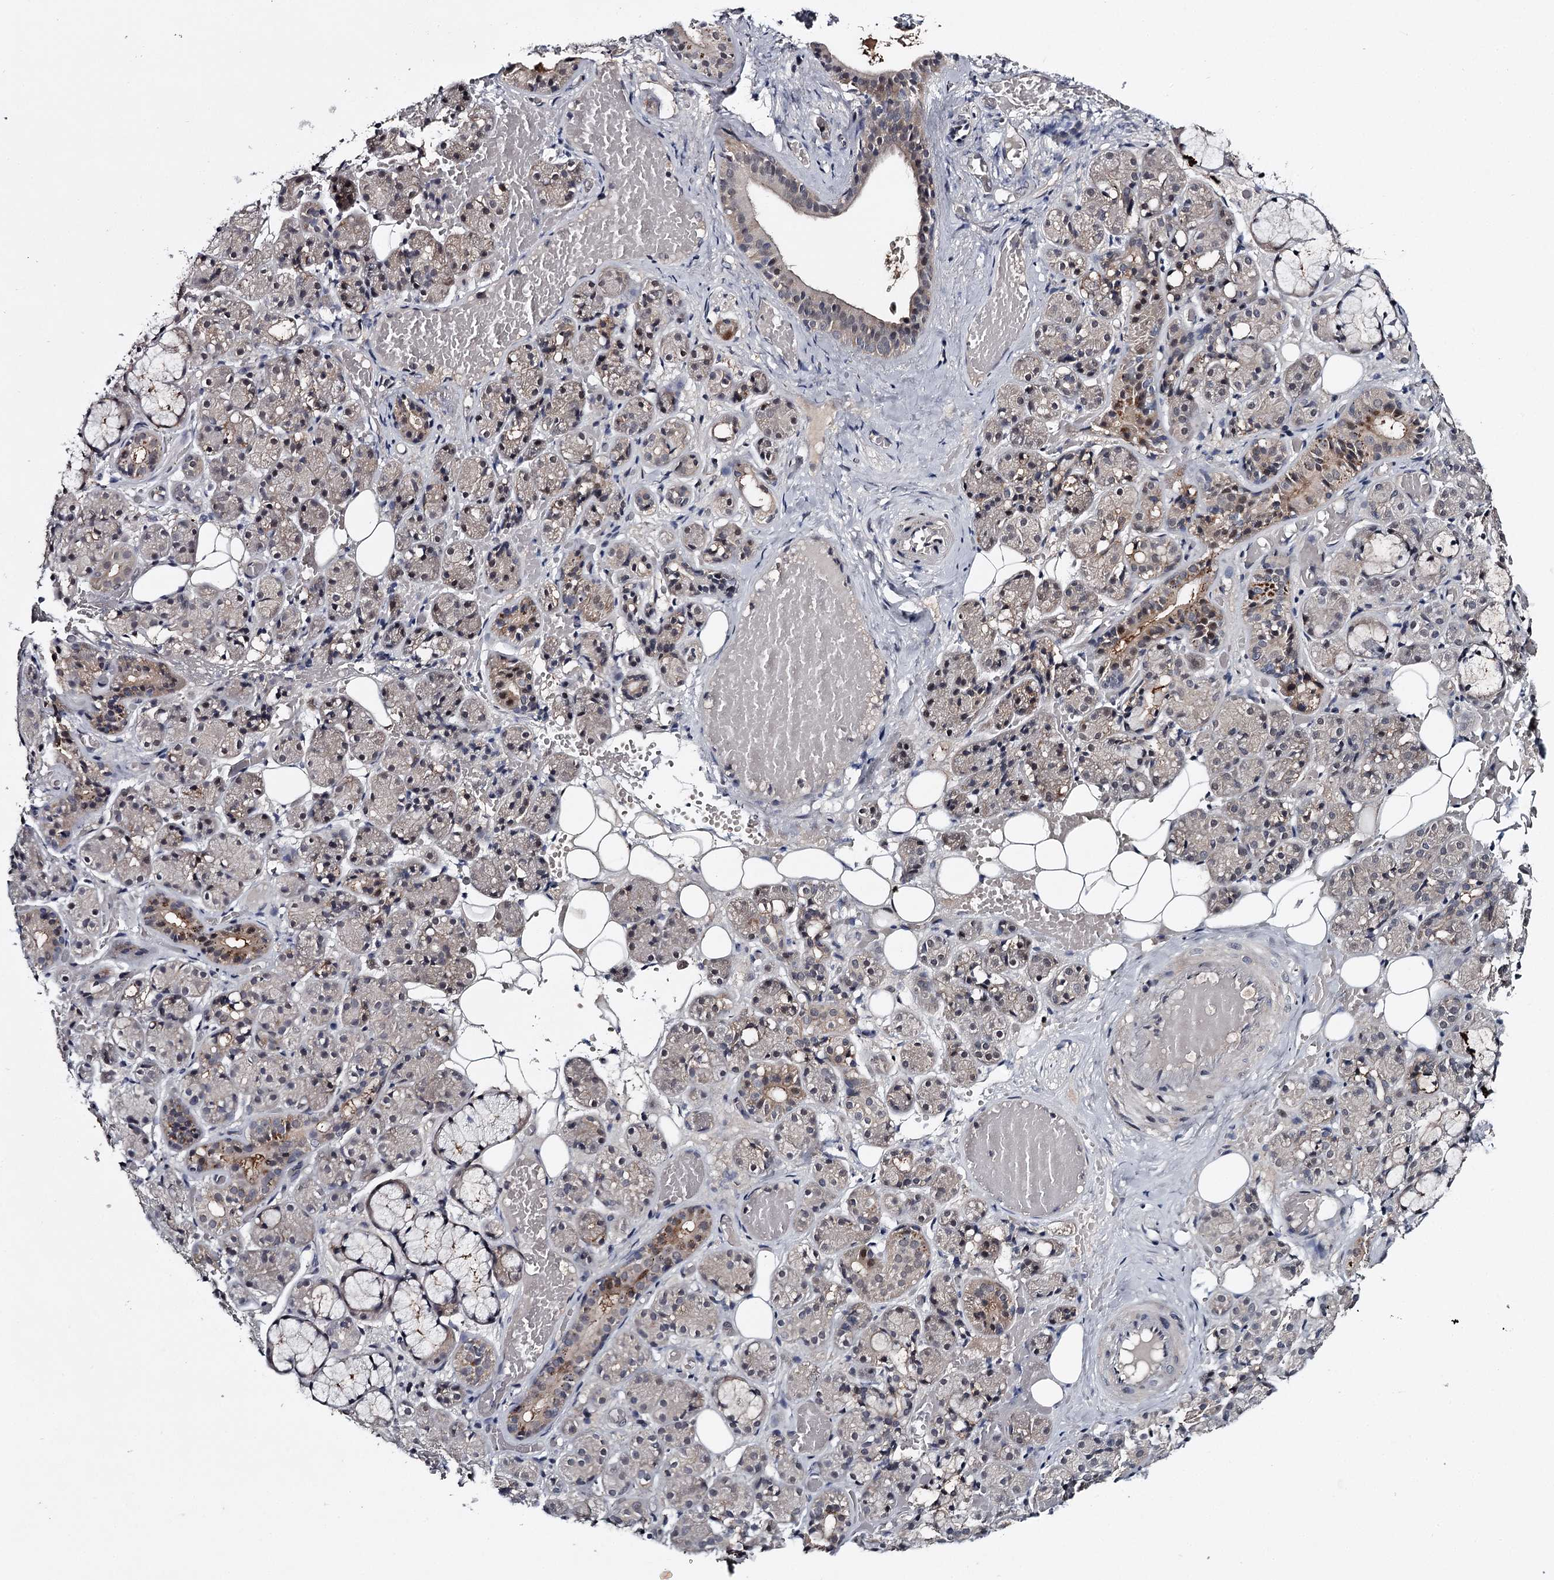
{"staining": {"intensity": "weak", "quantity": "<25%", "location": "cytoplasmic/membranous"}, "tissue": "salivary gland", "cell_type": "Glandular cells", "image_type": "normal", "snomed": [{"axis": "morphology", "description": "Normal tissue, NOS"}, {"axis": "topography", "description": "Salivary gland"}], "caption": "The micrograph exhibits no staining of glandular cells in normal salivary gland.", "gene": "GTSF1", "patient": {"sex": "male", "age": 63}}